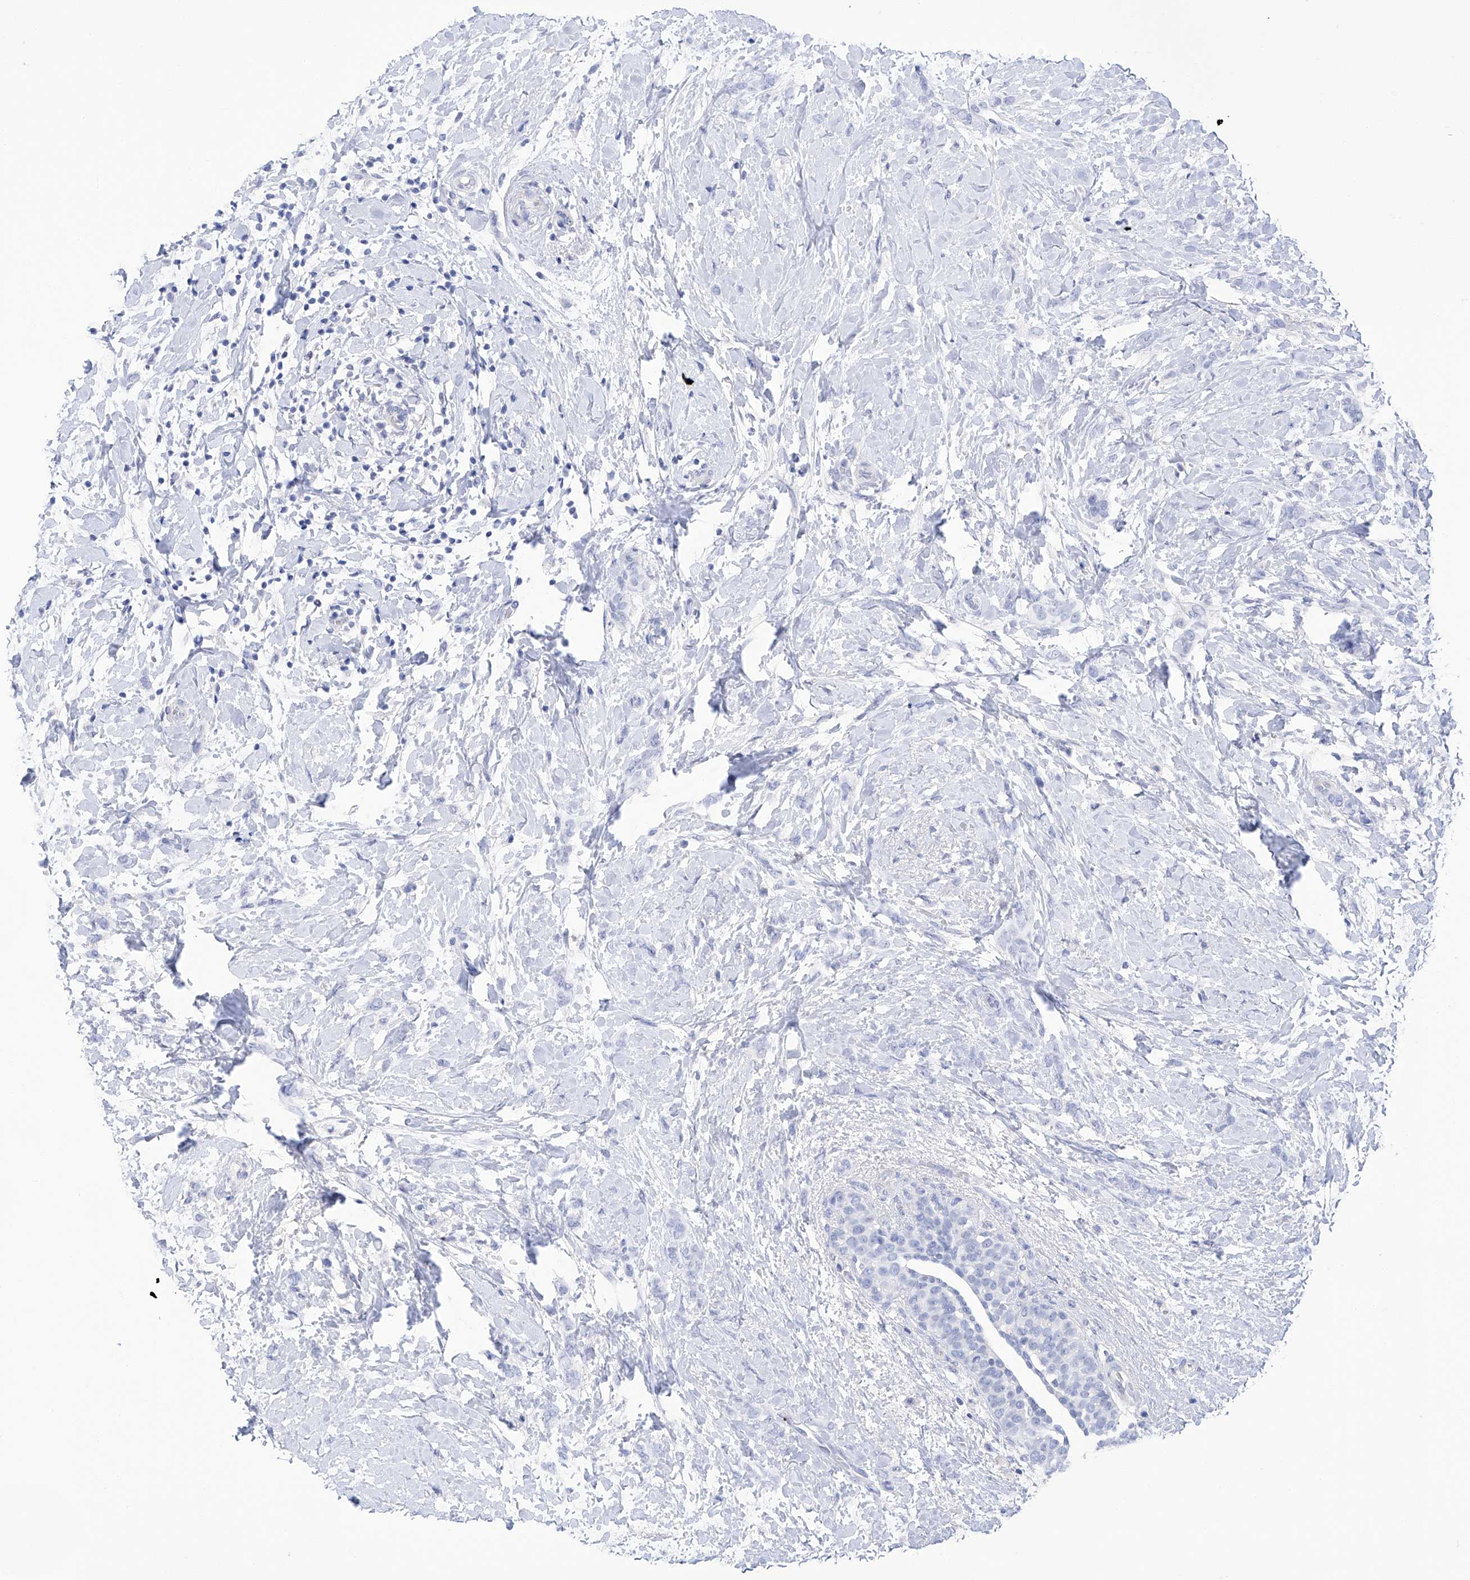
{"staining": {"intensity": "negative", "quantity": "none", "location": "none"}, "tissue": "breast cancer", "cell_type": "Tumor cells", "image_type": "cancer", "snomed": [{"axis": "morphology", "description": "Lobular carcinoma, in situ"}, {"axis": "morphology", "description": "Lobular carcinoma"}, {"axis": "topography", "description": "Breast"}], "caption": "IHC histopathology image of neoplastic tissue: lobular carcinoma (breast) stained with DAB demonstrates no significant protein staining in tumor cells.", "gene": "FLG", "patient": {"sex": "female", "age": 41}}